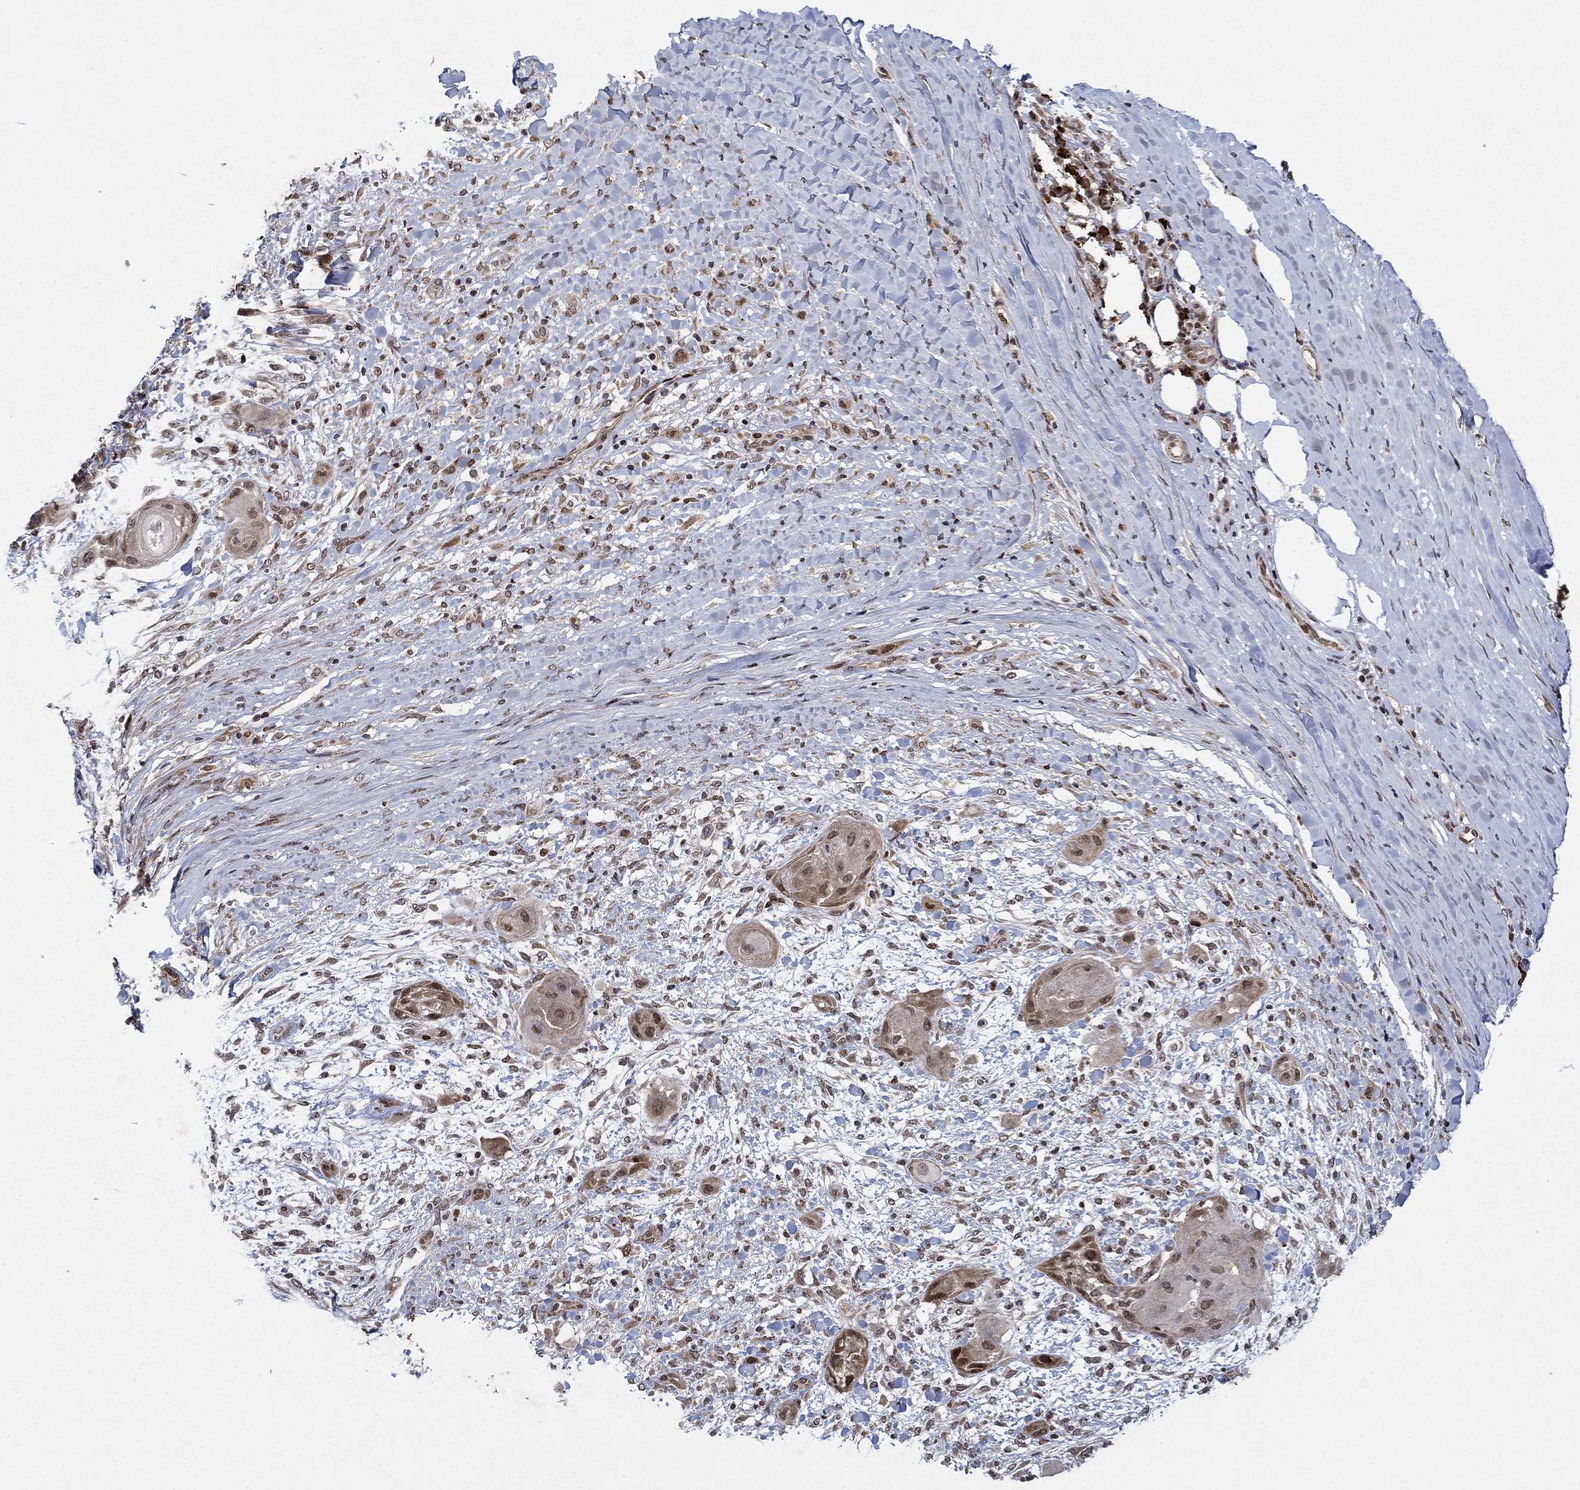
{"staining": {"intensity": "strong", "quantity": "25%-75%", "location": "nuclear"}, "tissue": "skin cancer", "cell_type": "Tumor cells", "image_type": "cancer", "snomed": [{"axis": "morphology", "description": "Squamous cell carcinoma, NOS"}, {"axis": "topography", "description": "Skin"}], "caption": "Tumor cells reveal high levels of strong nuclear expression in approximately 25%-75% of cells in squamous cell carcinoma (skin).", "gene": "PRICKLE4", "patient": {"sex": "male", "age": 62}}